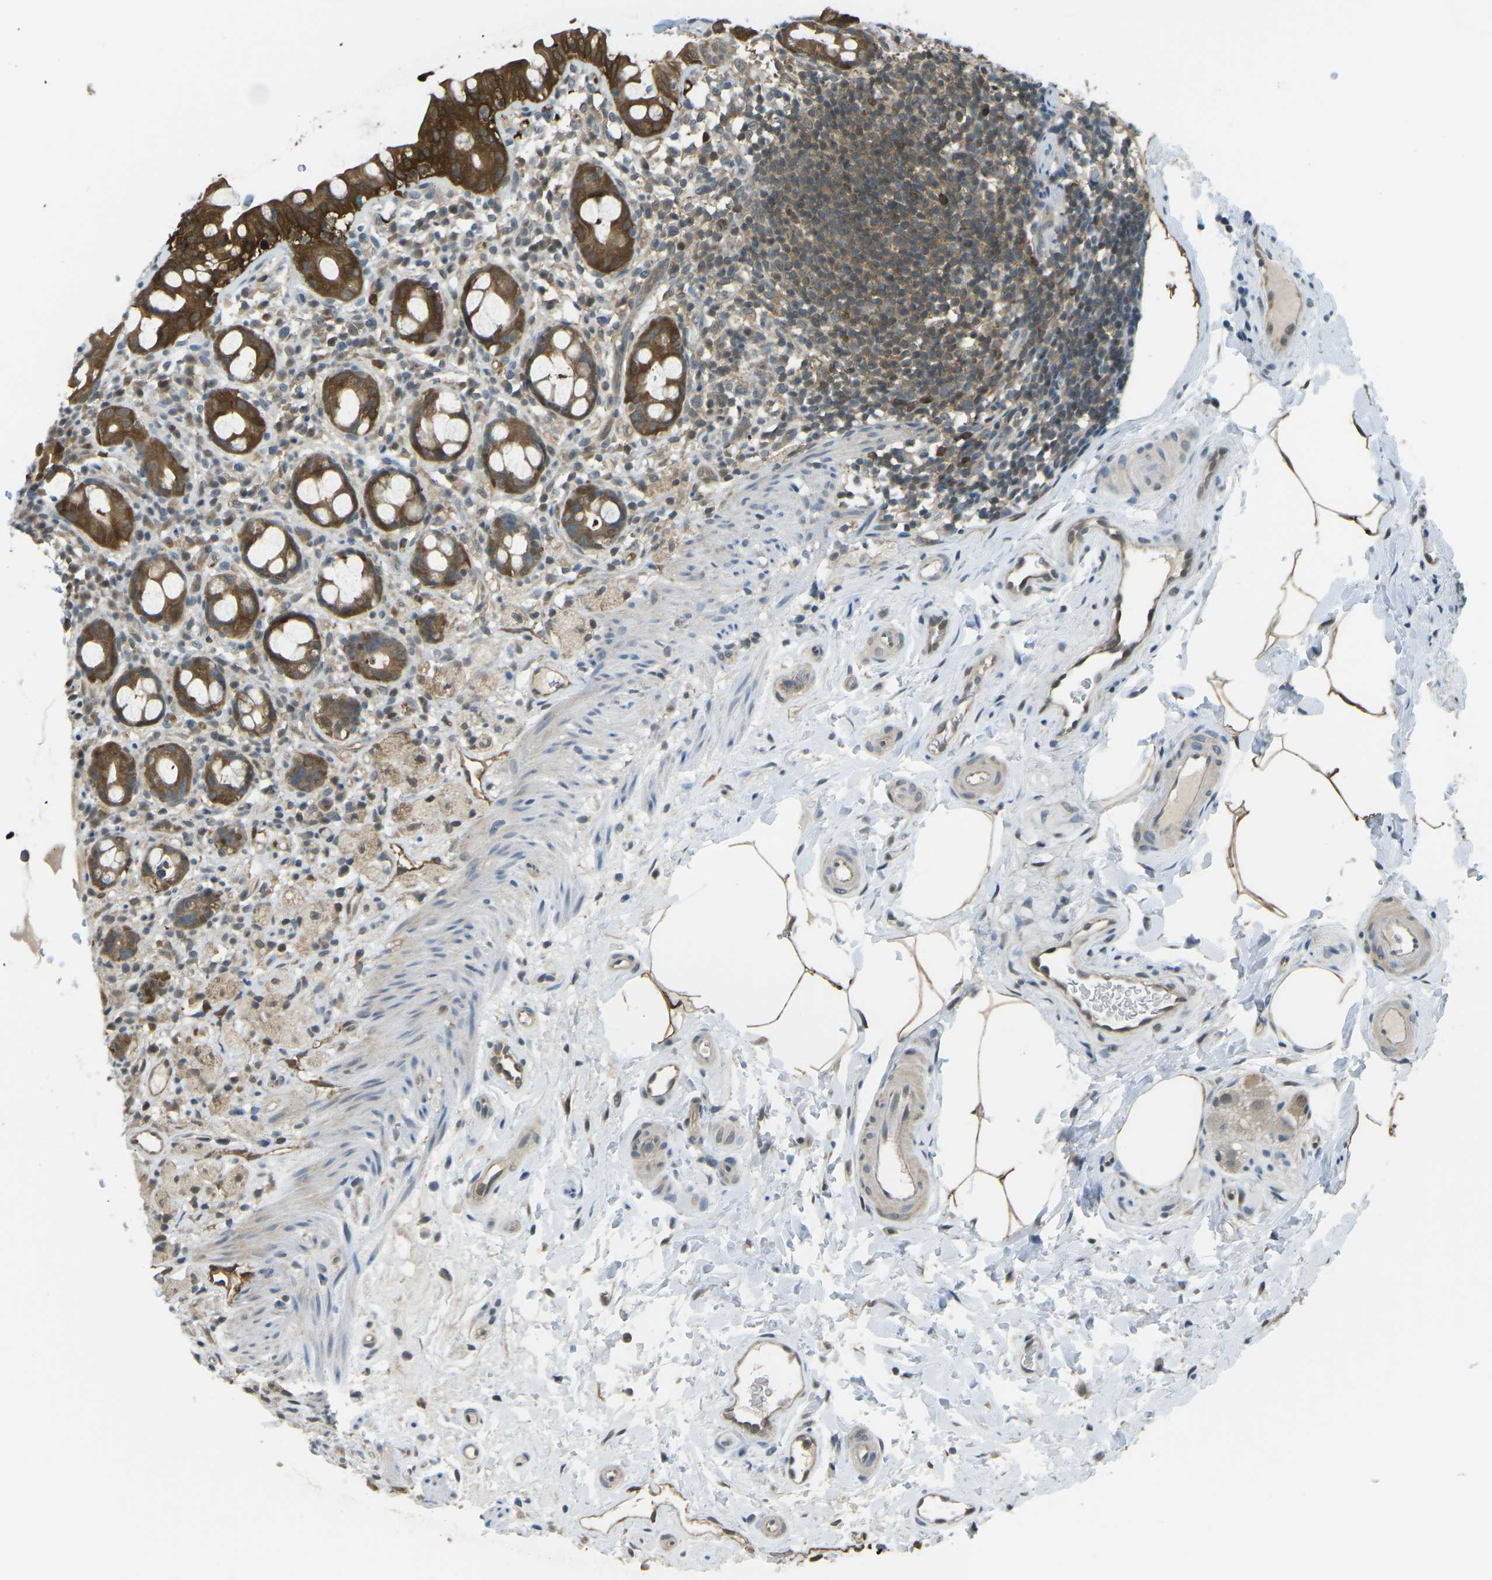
{"staining": {"intensity": "strong", "quantity": "25%-75%", "location": "cytoplasmic/membranous"}, "tissue": "rectum", "cell_type": "Glandular cells", "image_type": "normal", "snomed": [{"axis": "morphology", "description": "Normal tissue, NOS"}, {"axis": "topography", "description": "Rectum"}], "caption": "Immunohistochemistry (IHC) histopathology image of unremarkable rectum: human rectum stained using IHC reveals high levels of strong protein expression localized specifically in the cytoplasmic/membranous of glandular cells, appearing as a cytoplasmic/membranous brown color.", "gene": "PIEZO2", "patient": {"sex": "male", "age": 44}}